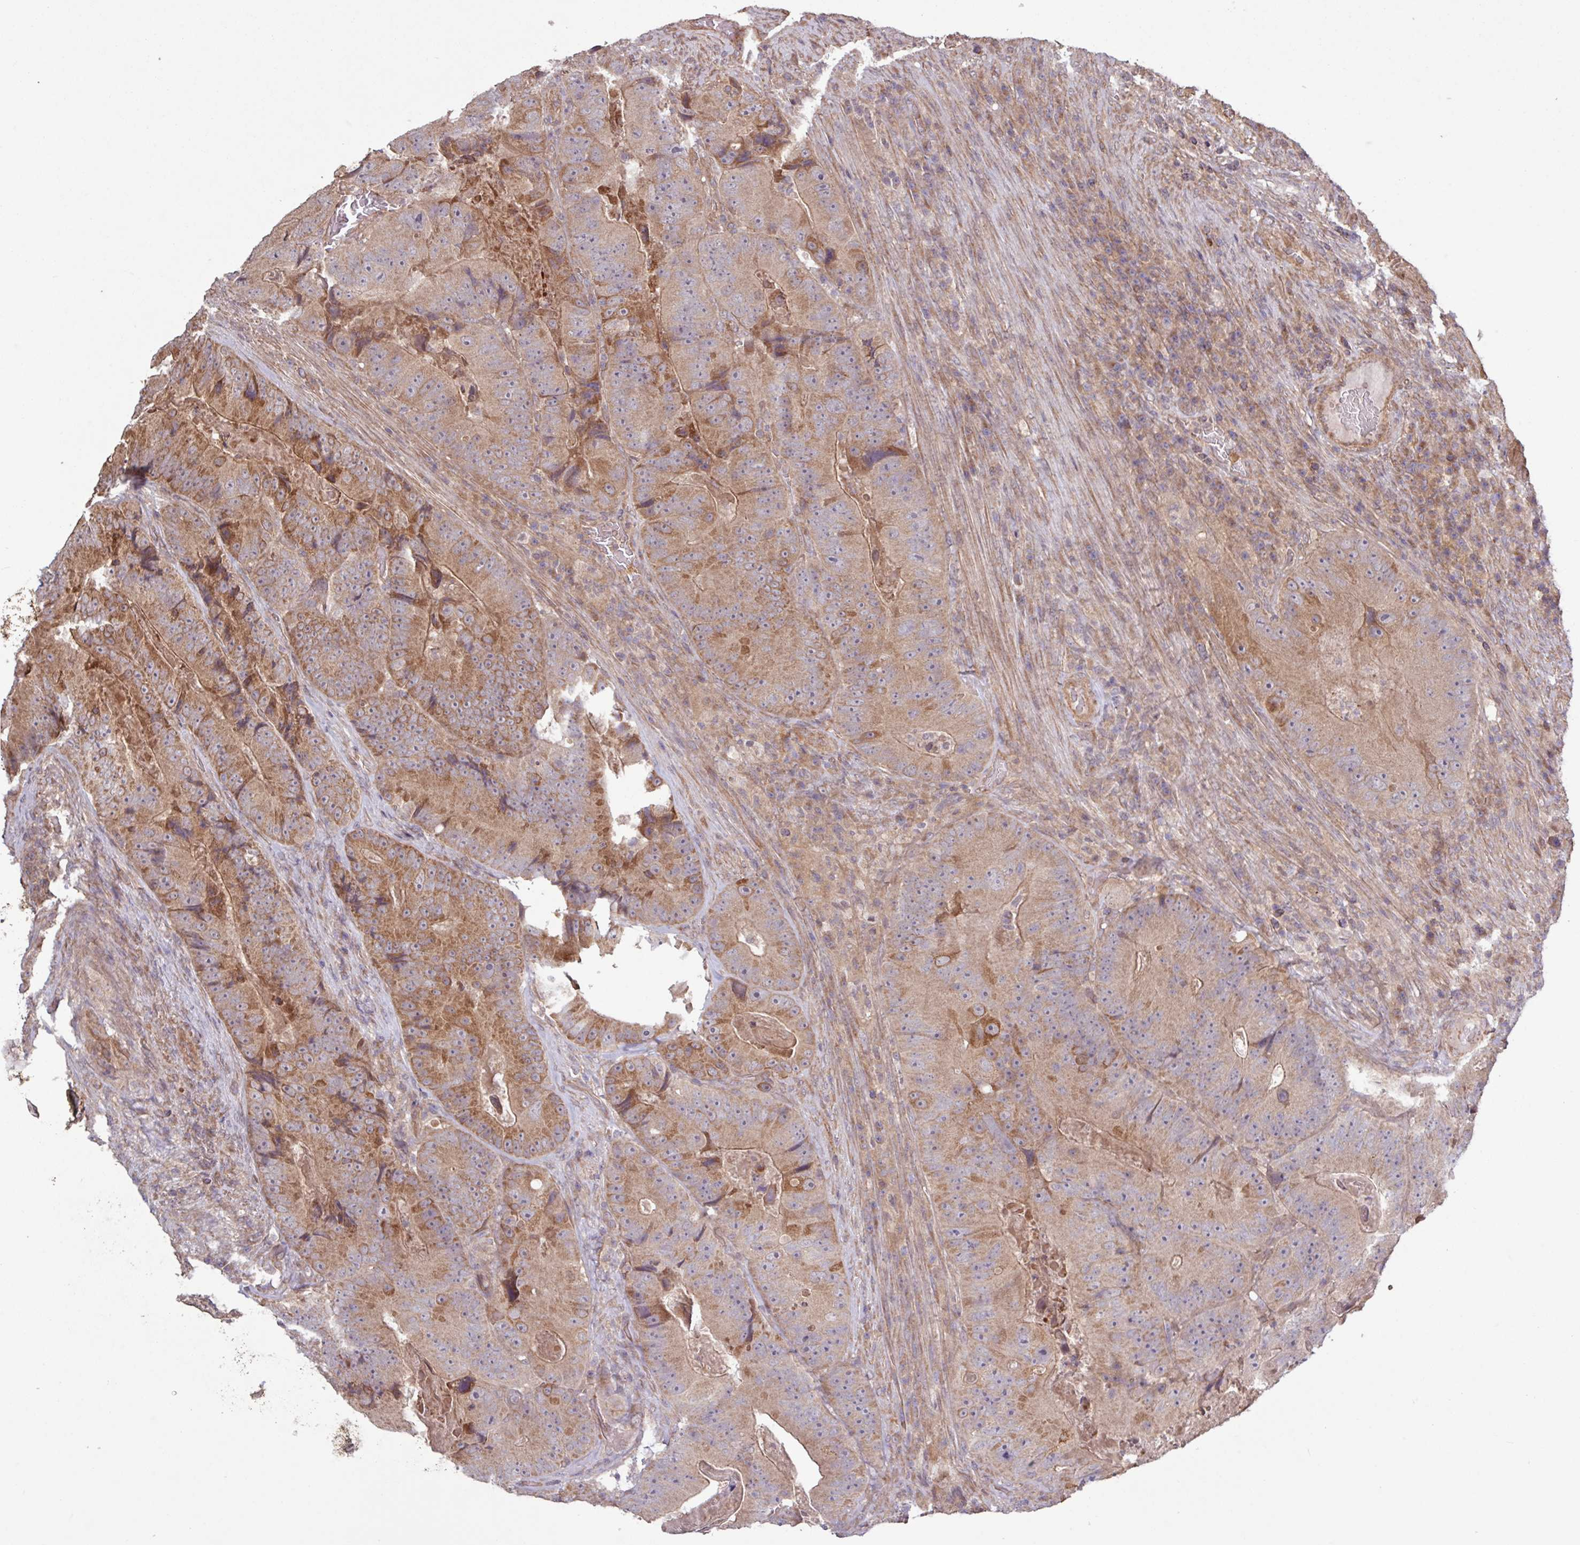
{"staining": {"intensity": "moderate", "quantity": ">75%", "location": "cytoplasmic/membranous"}, "tissue": "colorectal cancer", "cell_type": "Tumor cells", "image_type": "cancer", "snomed": [{"axis": "morphology", "description": "Adenocarcinoma, NOS"}, {"axis": "topography", "description": "Colon"}], "caption": "Human adenocarcinoma (colorectal) stained for a protein (brown) shows moderate cytoplasmic/membranous positive expression in approximately >75% of tumor cells.", "gene": "TRABD2A", "patient": {"sex": "female", "age": 86}}